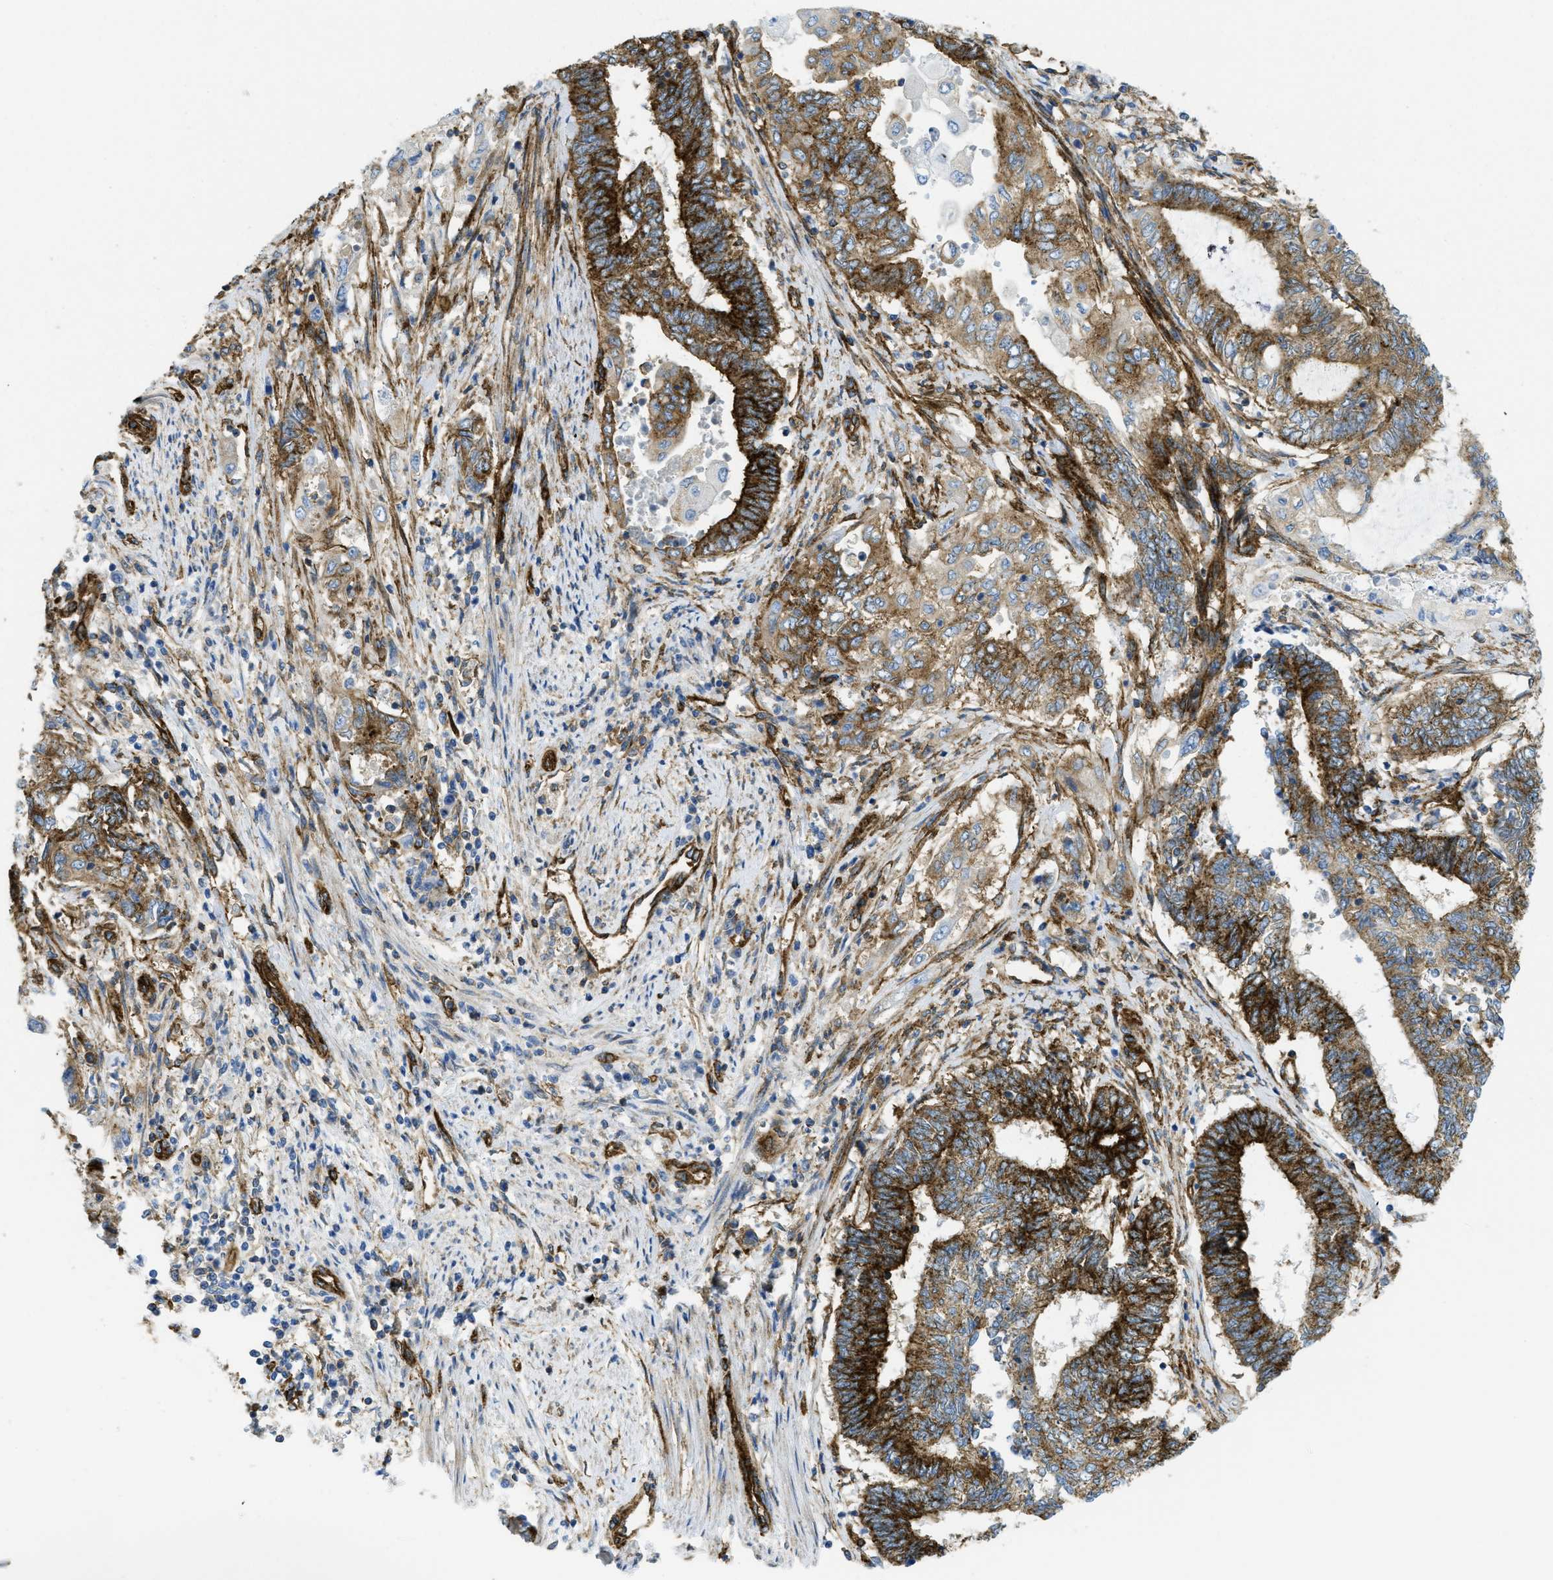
{"staining": {"intensity": "strong", "quantity": ">75%", "location": "cytoplasmic/membranous"}, "tissue": "endometrial cancer", "cell_type": "Tumor cells", "image_type": "cancer", "snomed": [{"axis": "morphology", "description": "Adenocarcinoma, NOS"}, {"axis": "topography", "description": "Uterus"}, {"axis": "topography", "description": "Endometrium"}], "caption": "Protein expression analysis of human endometrial adenocarcinoma reveals strong cytoplasmic/membranous expression in approximately >75% of tumor cells. (DAB = brown stain, brightfield microscopy at high magnification).", "gene": "HIP1", "patient": {"sex": "female", "age": 70}}